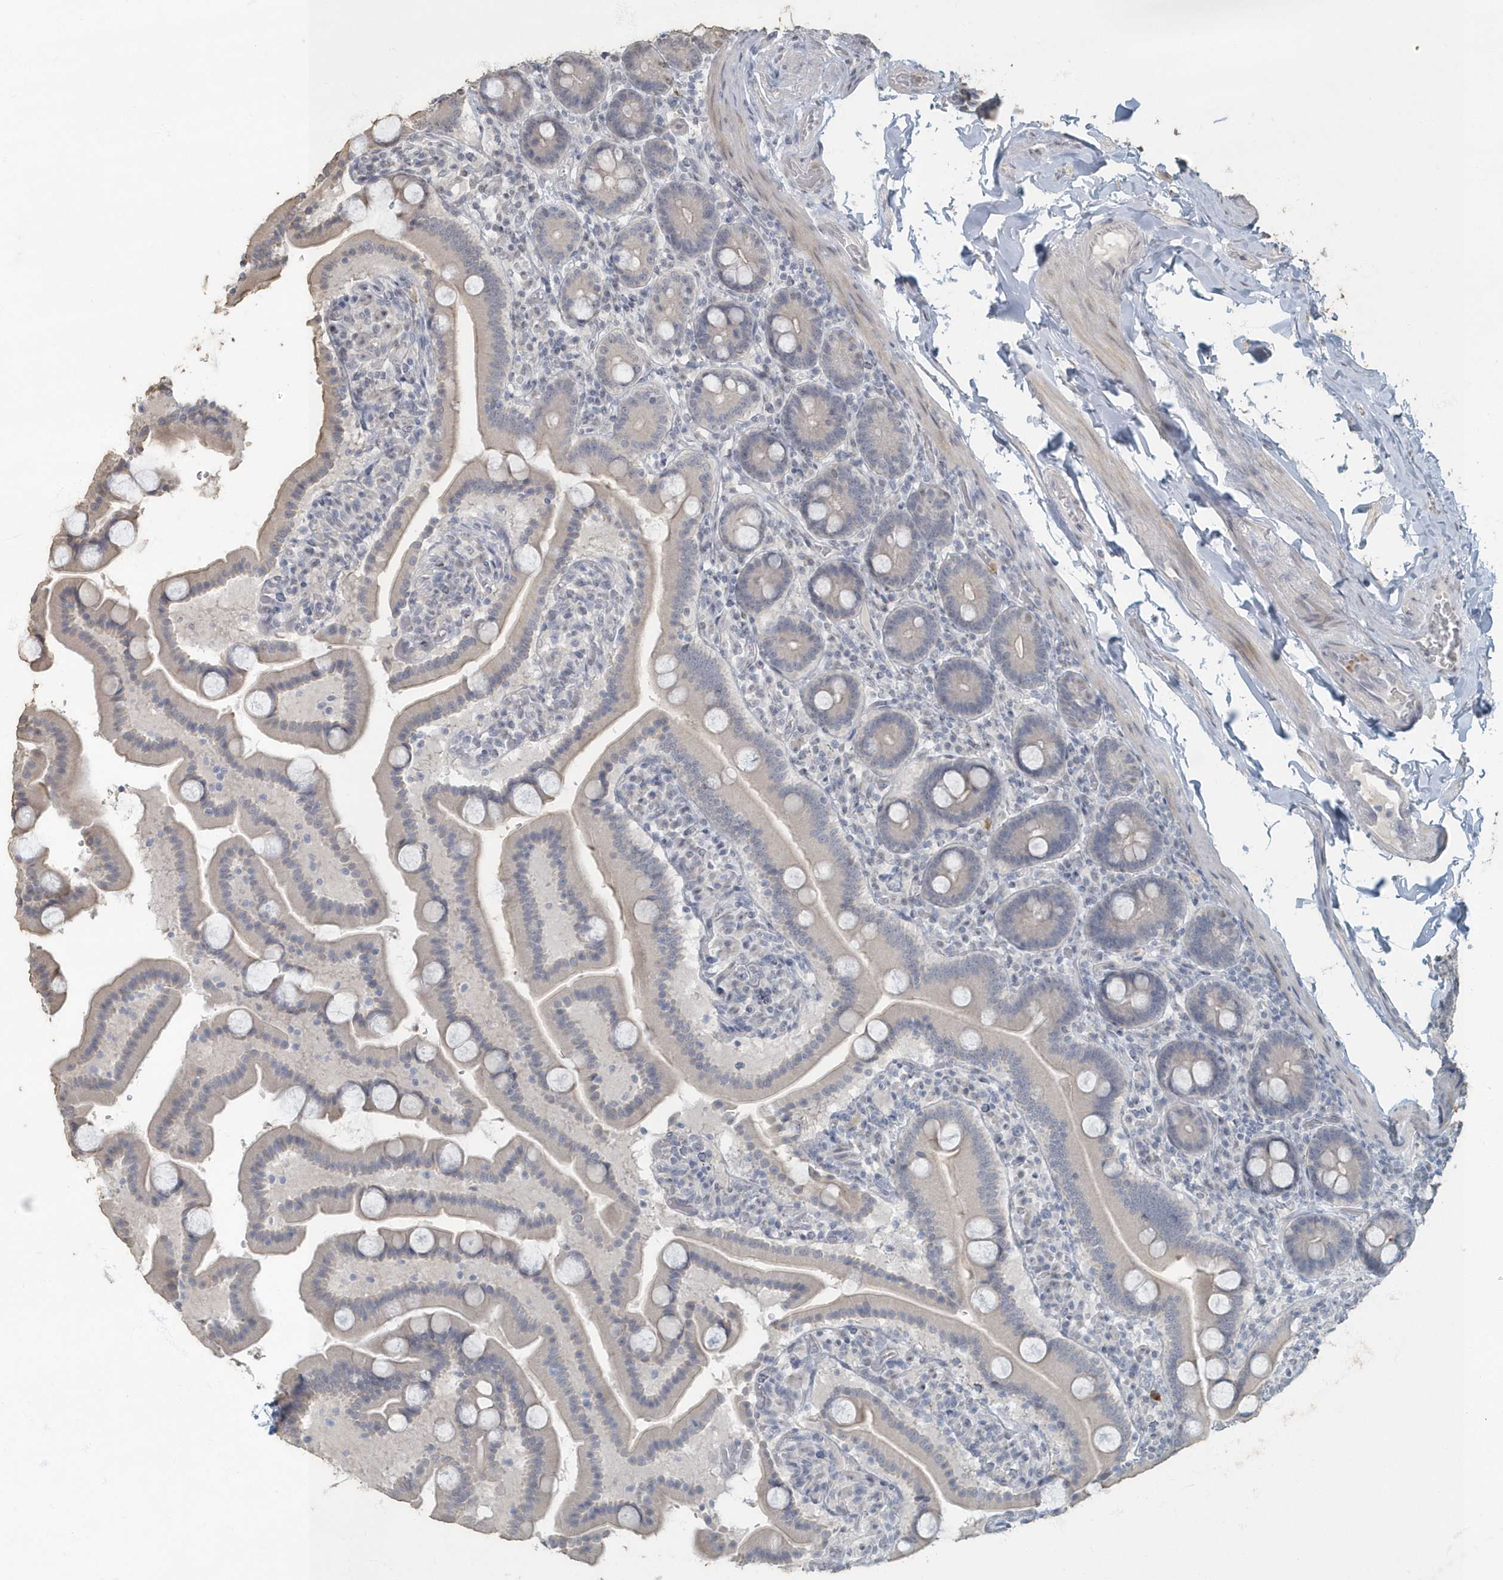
{"staining": {"intensity": "weak", "quantity": "25%-75%", "location": "cytoplasmic/membranous"}, "tissue": "duodenum", "cell_type": "Glandular cells", "image_type": "normal", "snomed": [{"axis": "morphology", "description": "Normal tissue, NOS"}, {"axis": "topography", "description": "Duodenum"}], "caption": "Protein staining reveals weak cytoplasmic/membranous expression in about 25%-75% of glandular cells in normal duodenum.", "gene": "MYOT", "patient": {"sex": "male", "age": 55}}